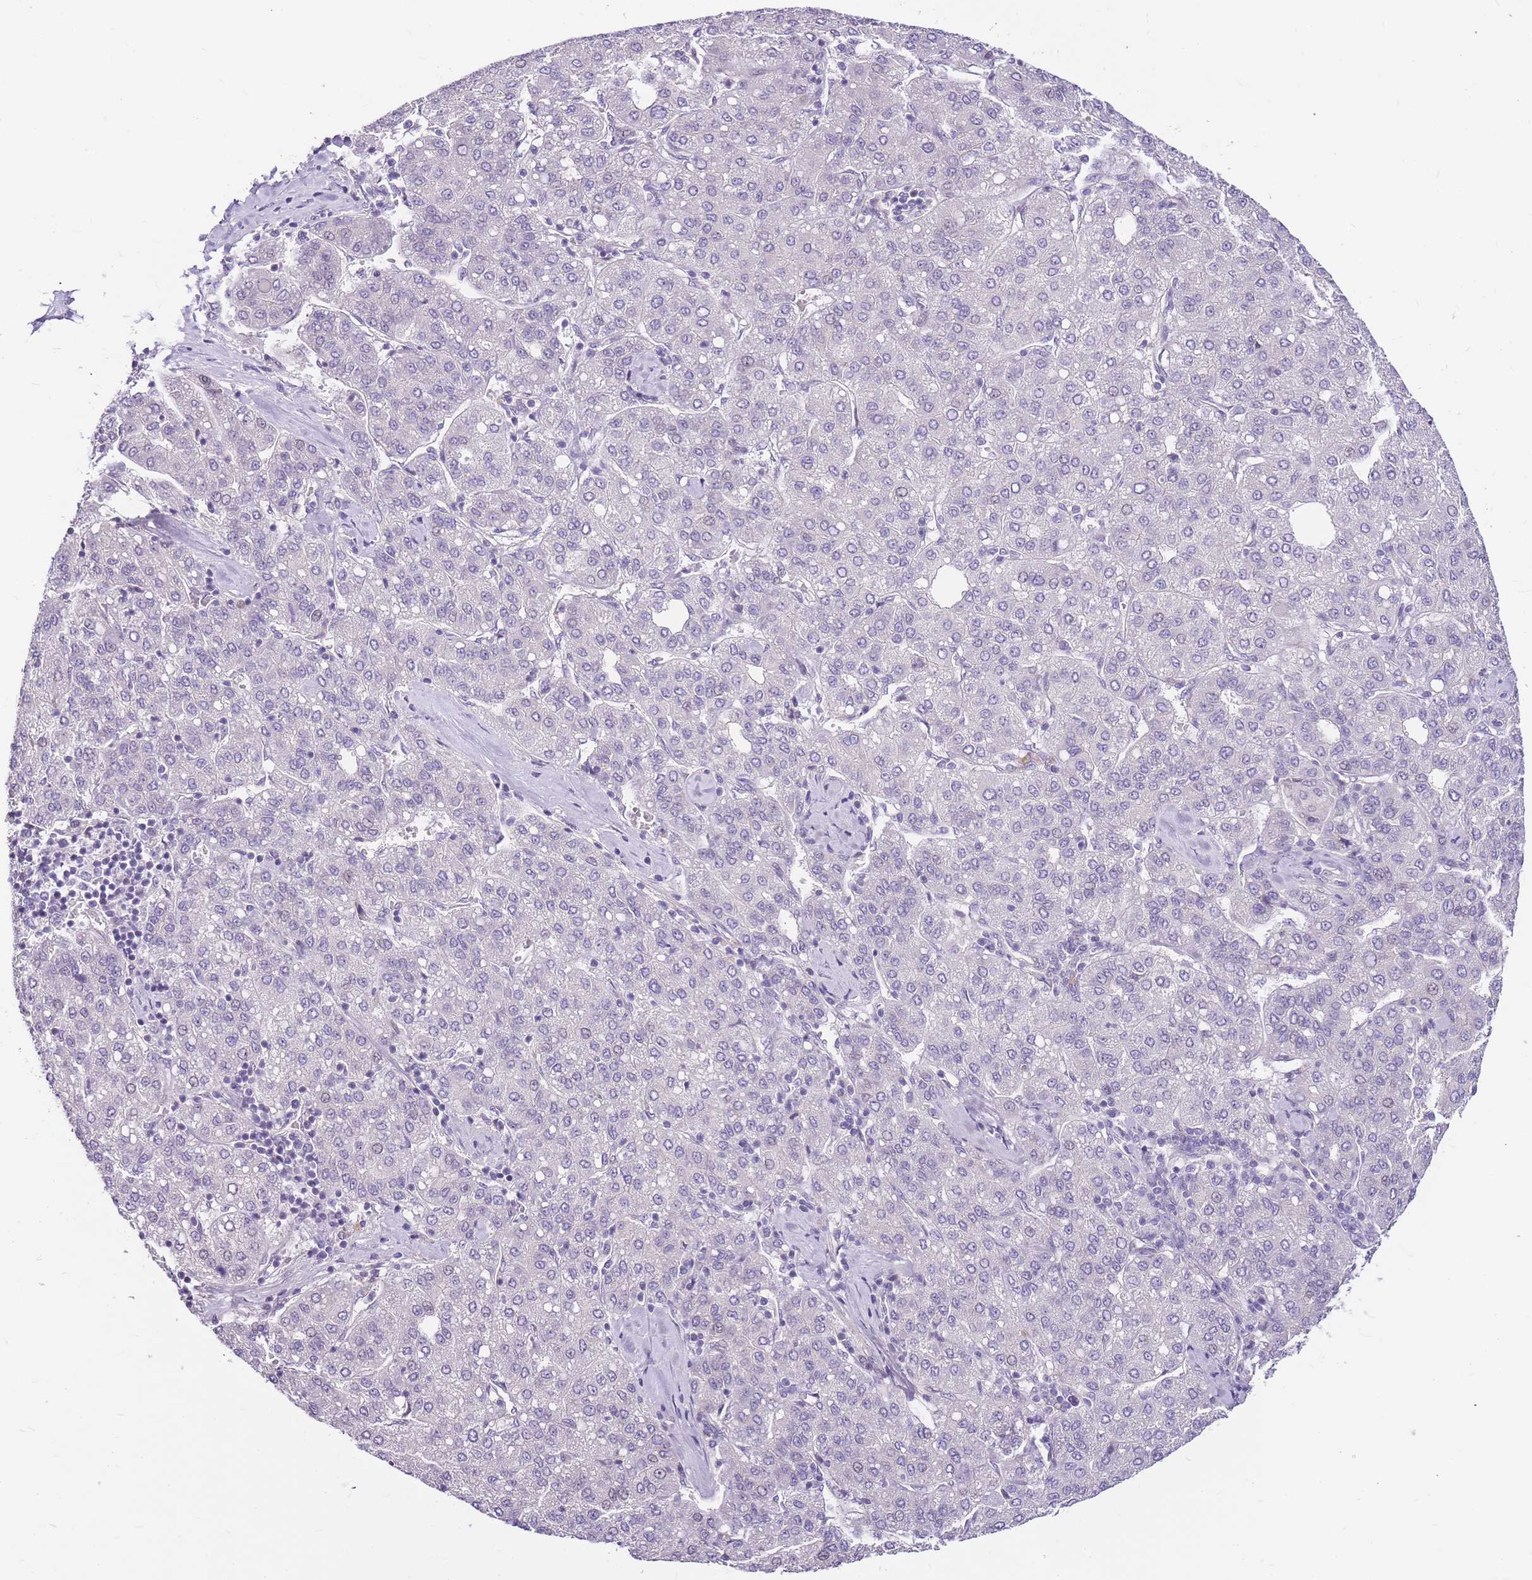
{"staining": {"intensity": "negative", "quantity": "none", "location": "none"}, "tissue": "liver cancer", "cell_type": "Tumor cells", "image_type": "cancer", "snomed": [{"axis": "morphology", "description": "Carcinoma, Hepatocellular, NOS"}, {"axis": "topography", "description": "Liver"}], "caption": "Immunohistochemistry (IHC) of human liver cancer (hepatocellular carcinoma) displays no expression in tumor cells.", "gene": "CLBA1", "patient": {"sex": "male", "age": 65}}